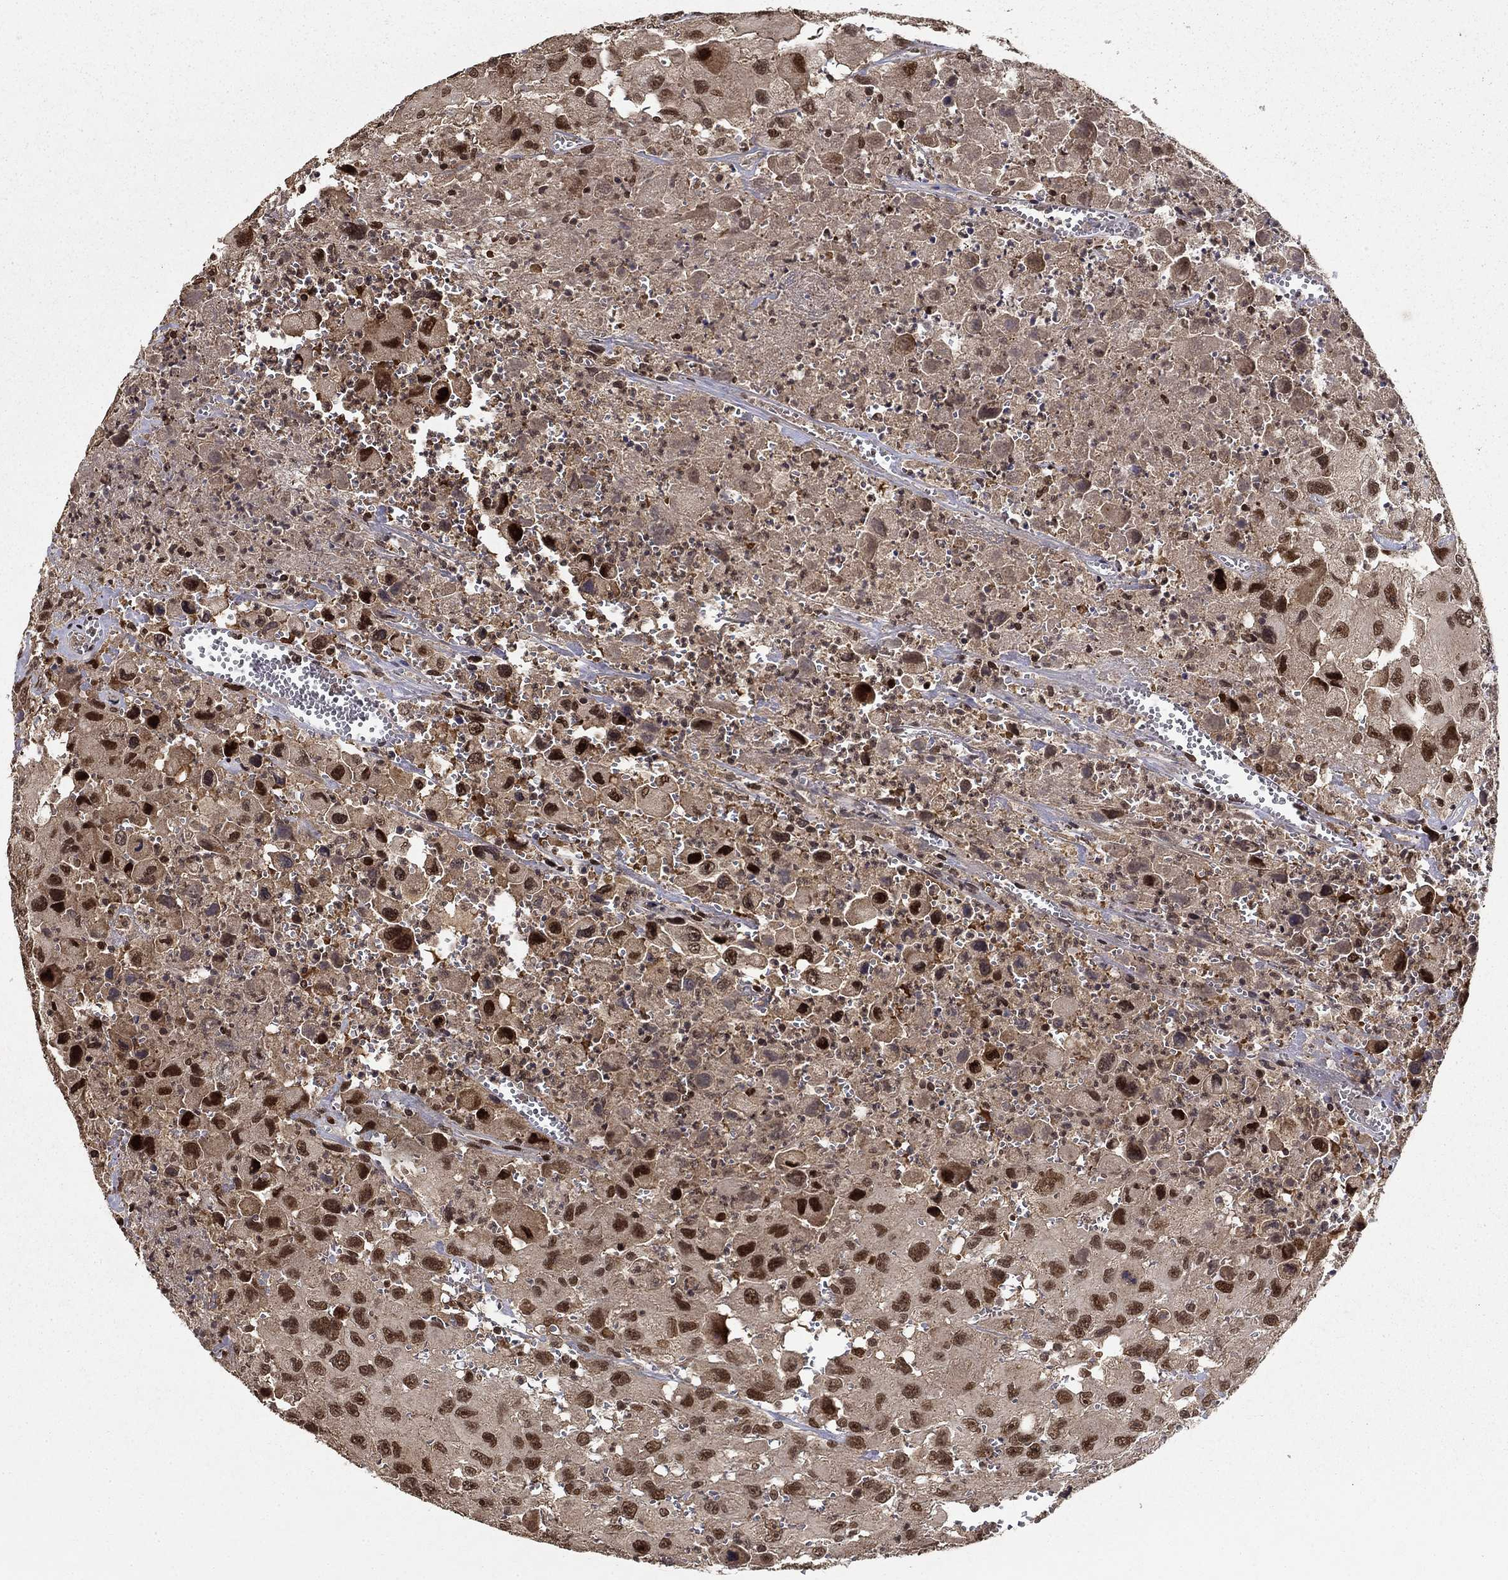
{"staining": {"intensity": "strong", "quantity": "25%-75%", "location": "nuclear"}, "tissue": "head and neck cancer", "cell_type": "Tumor cells", "image_type": "cancer", "snomed": [{"axis": "morphology", "description": "Squamous cell carcinoma, NOS"}, {"axis": "morphology", "description": "Squamous cell carcinoma, metastatic, NOS"}, {"axis": "topography", "description": "Oral tissue"}, {"axis": "topography", "description": "Head-Neck"}], "caption": "Metastatic squamous cell carcinoma (head and neck) was stained to show a protein in brown. There is high levels of strong nuclear expression in approximately 25%-75% of tumor cells.", "gene": "CDCA7L", "patient": {"sex": "female", "age": 85}}